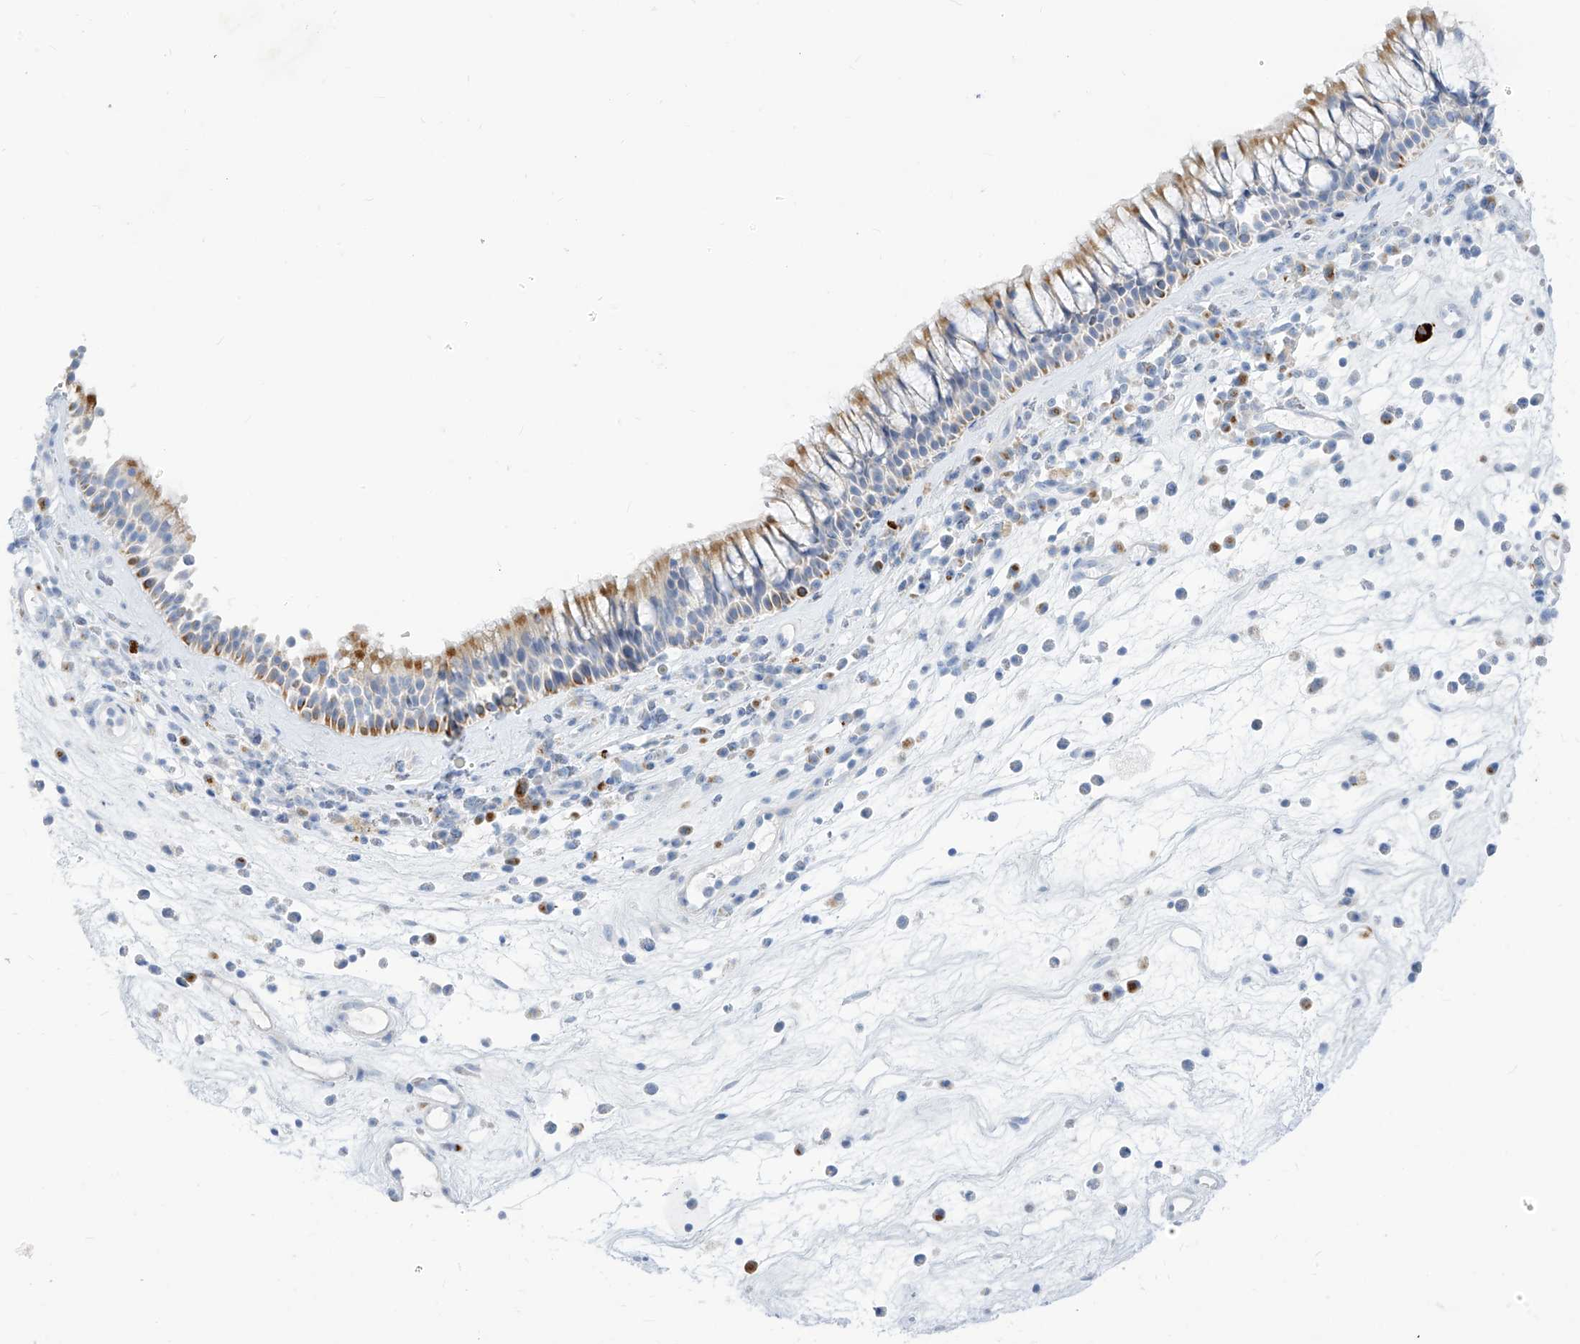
{"staining": {"intensity": "moderate", "quantity": "<25%", "location": "cytoplasmic/membranous"}, "tissue": "nasopharynx", "cell_type": "Respiratory epithelial cells", "image_type": "normal", "snomed": [{"axis": "morphology", "description": "Normal tissue, NOS"}, {"axis": "morphology", "description": "Inflammation, NOS"}, {"axis": "morphology", "description": "Malignant melanoma, Metastatic site"}, {"axis": "topography", "description": "Nasopharynx"}], "caption": "Benign nasopharynx shows moderate cytoplasmic/membranous expression in about <25% of respiratory epithelial cells, visualized by immunohistochemistry.", "gene": "ZNF404", "patient": {"sex": "male", "age": 70}}